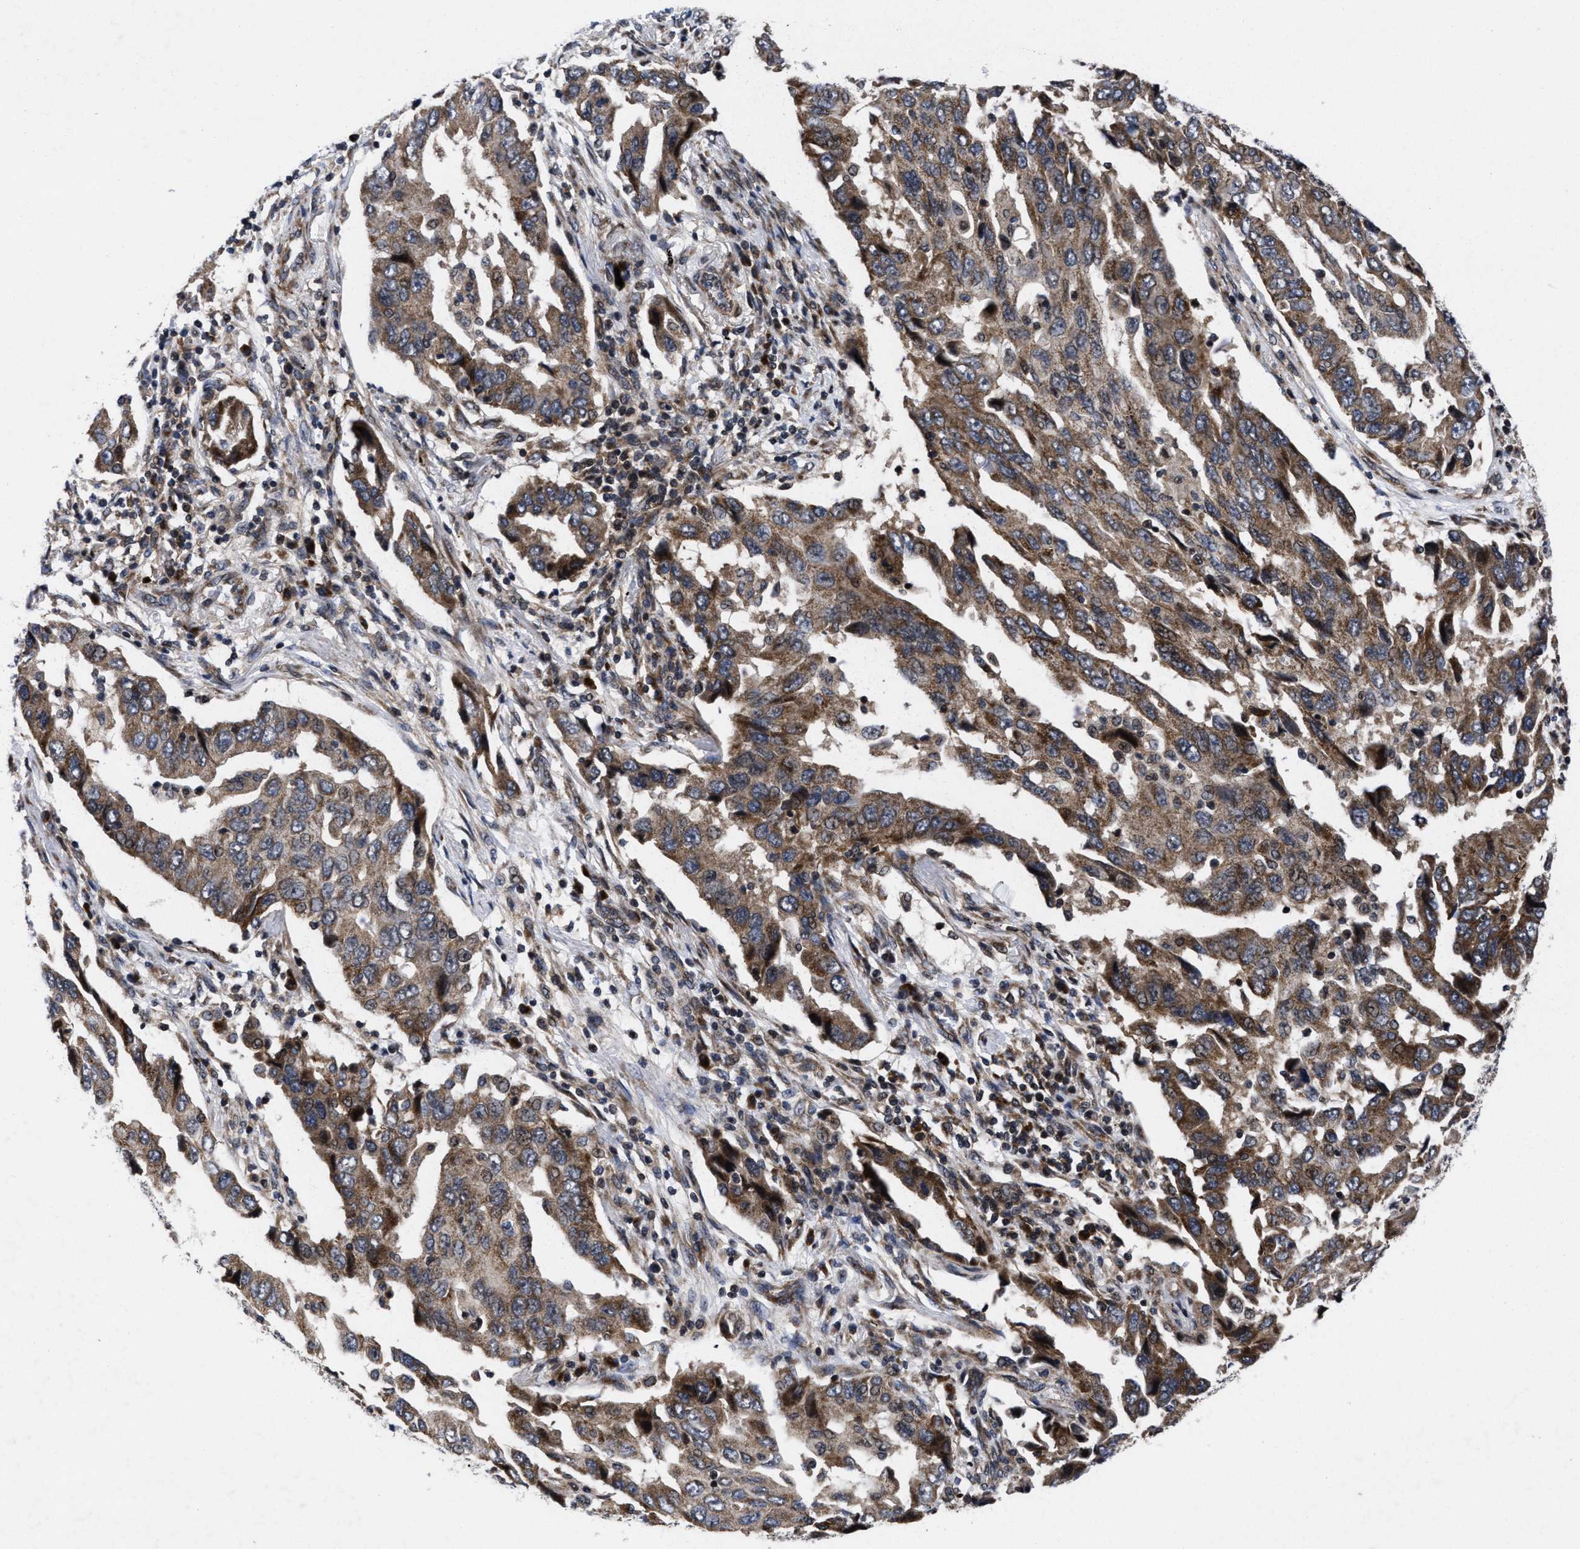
{"staining": {"intensity": "moderate", "quantity": ">75%", "location": "cytoplasmic/membranous"}, "tissue": "lung cancer", "cell_type": "Tumor cells", "image_type": "cancer", "snomed": [{"axis": "morphology", "description": "Adenocarcinoma, NOS"}, {"axis": "topography", "description": "Lung"}], "caption": "The micrograph shows staining of lung adenocarcinoma, revealing moderate cytoplasmic/membranous protein expression (brown color) within tumor cells.", "gene": "MRPL50", "patient": {"sex": "female", "age": 65}}